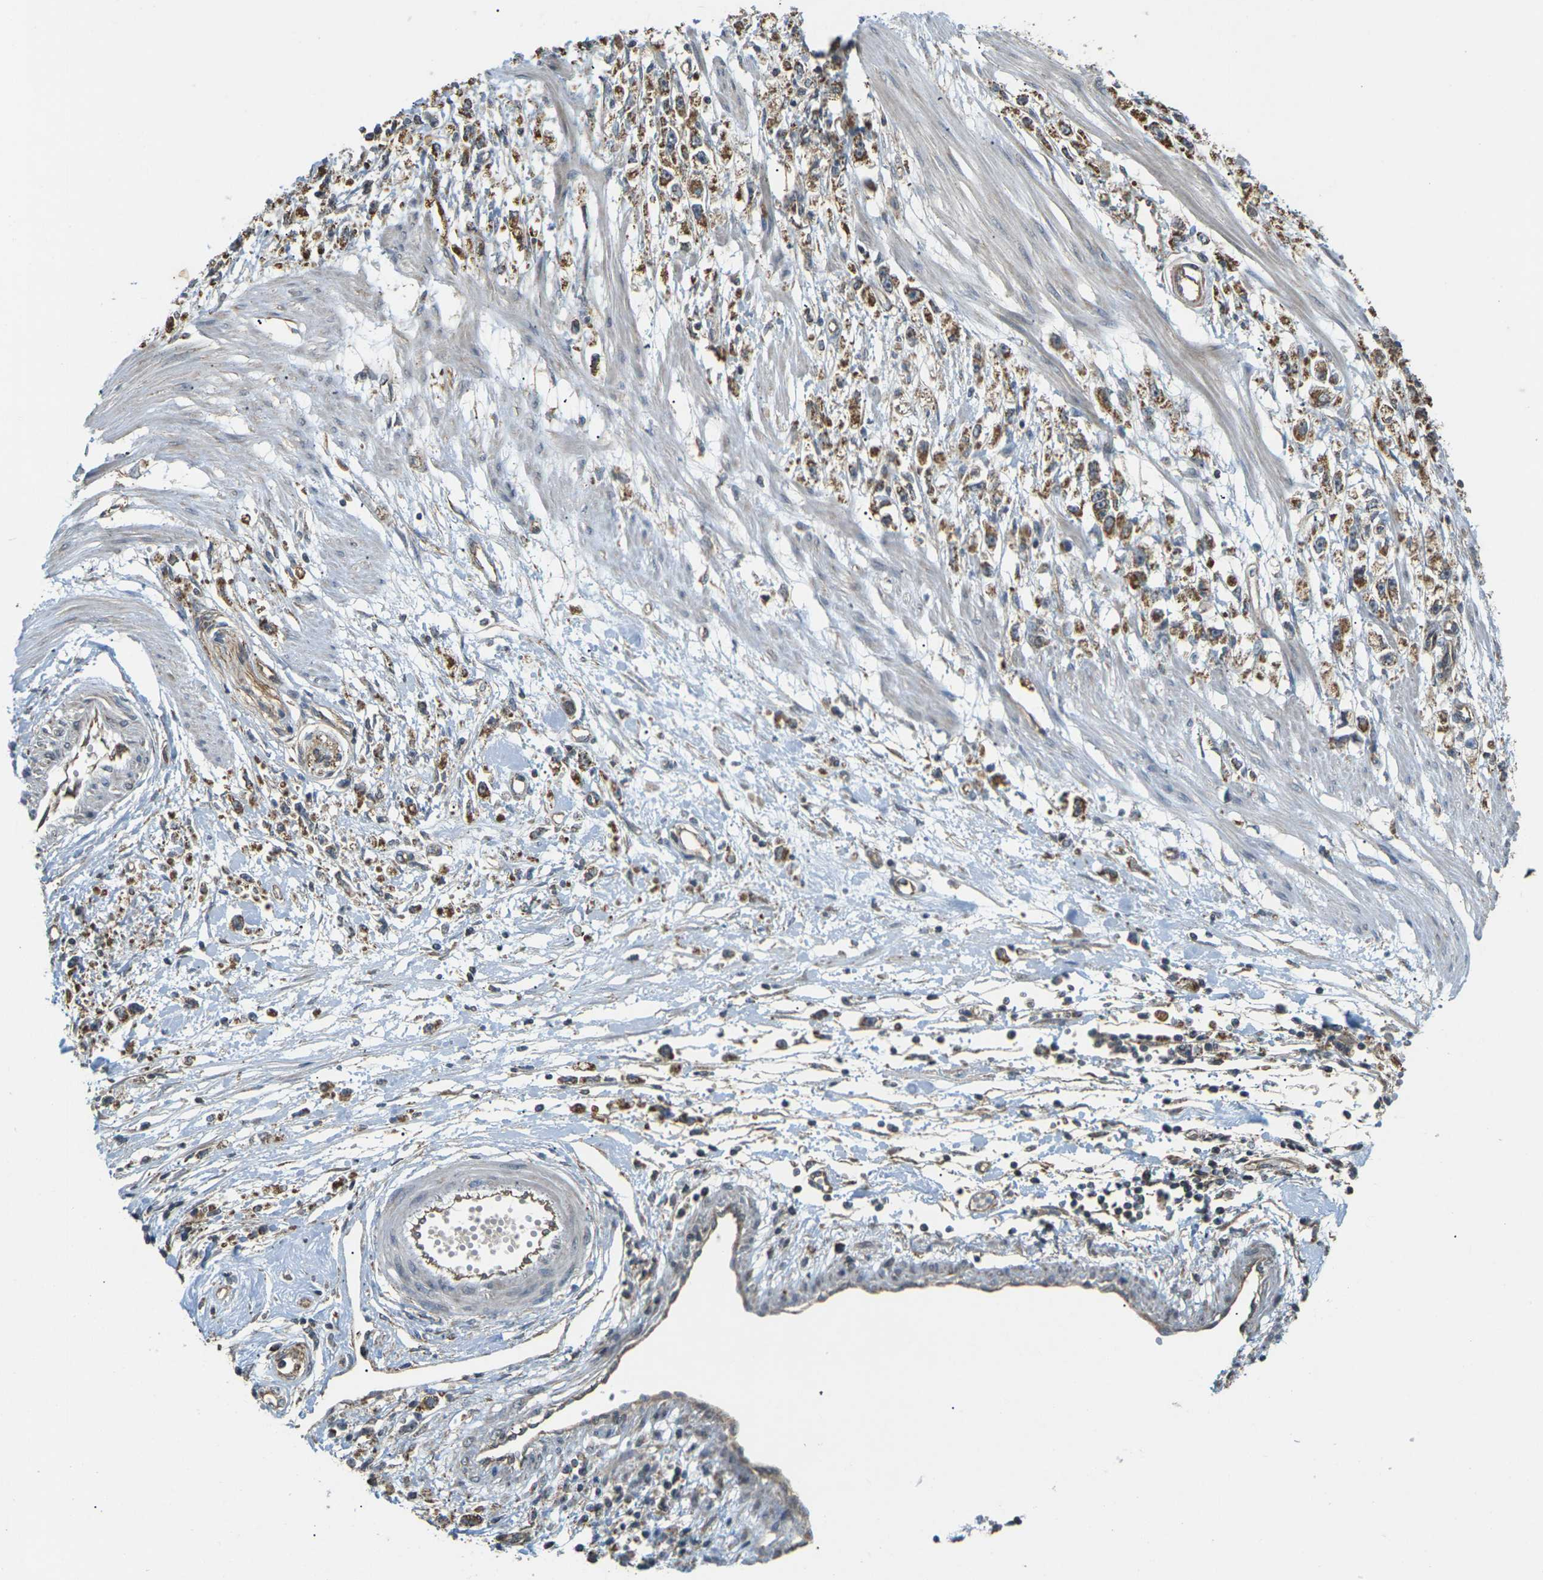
{"staining": {"intensity": "moderate", "quantity": ">75%", "location": "cytoplasmic/membranous"}, "tissue": "stomach cancer", "cell_type": "Tumor cells", "image_type": "cancer", "snomed": [{"axis": "morphology", "description": "Adenocarcinoma, NOS"}, {"axis": "topography", "description": "Stomach"}], "caption": "High-power microscopy captured an IHC histopathology image of stomach adenocarcinoma, revealing moderate cytoplasmic/membranous positivity in about >75% of tumor cells. The staining is performed using DAB brown chromogen to label protein expression. The nuclei are counter-stained blue using hematoxylin.", "gene": "KSR1", "patient": {"sex": "female", "age": 59}}